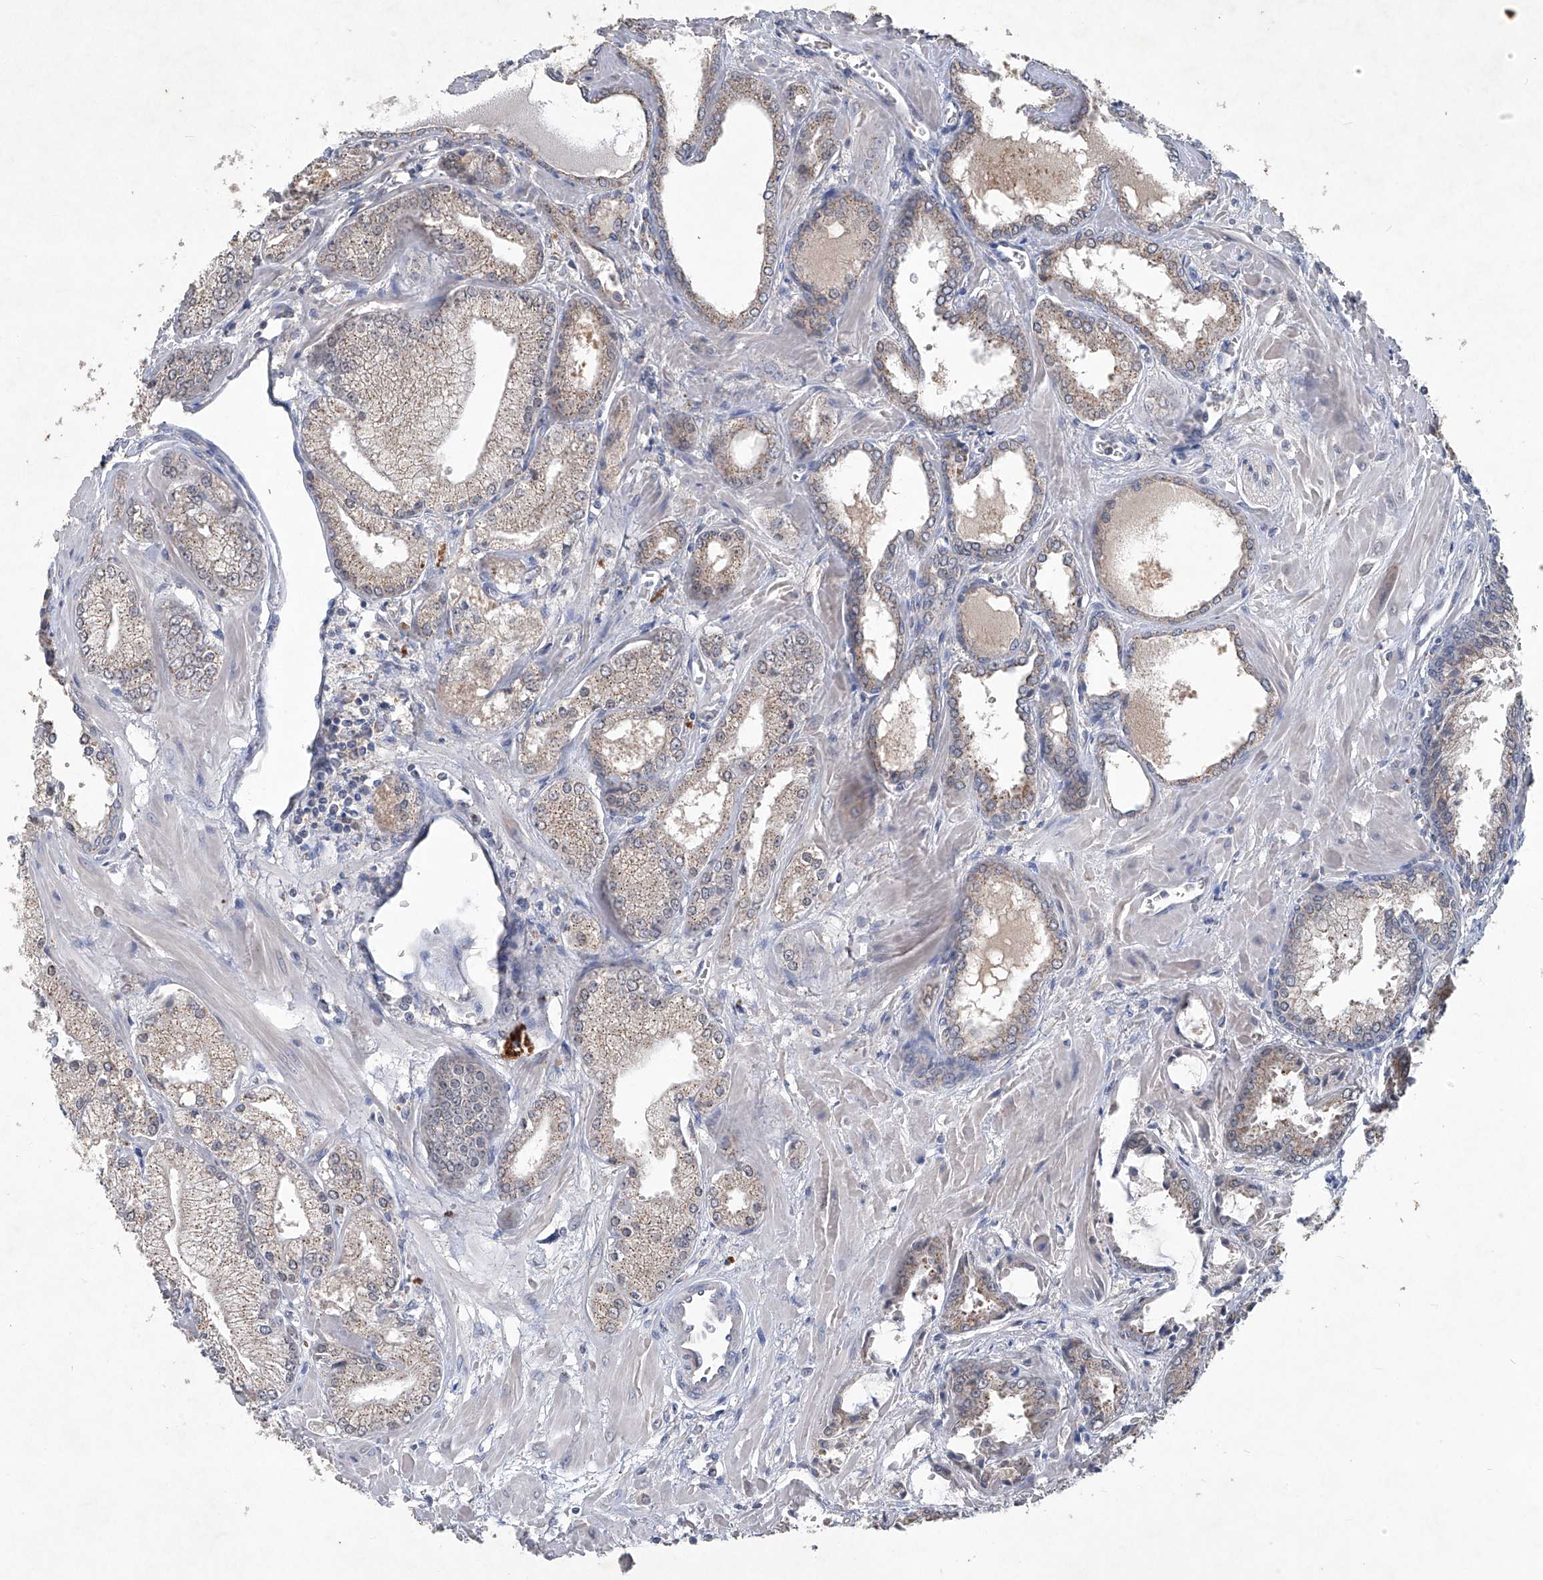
{"staining": {"intensity": "weak", "quantity": "25%-75%", "location": "cytoplasmic/membranous"}, "tissue": "prostate cancer", "cell_type": "Tumor cells", "image_type": "cancer", "snomed": [{"axis": "morphology", "description": "Adenocarcinoma, Low grade"}, {"axis": "topography", "description": "Prostate"}], "caption": "This is a micrograph of immunohistochemistry (IHC) staining of low-grade adenocarcinoma (prostate), which shows weak staining in the cytoplasmic/membranous of tumor cells.", "gene": "PCSK5", "patient": {"sex": "male", "age": 67}}